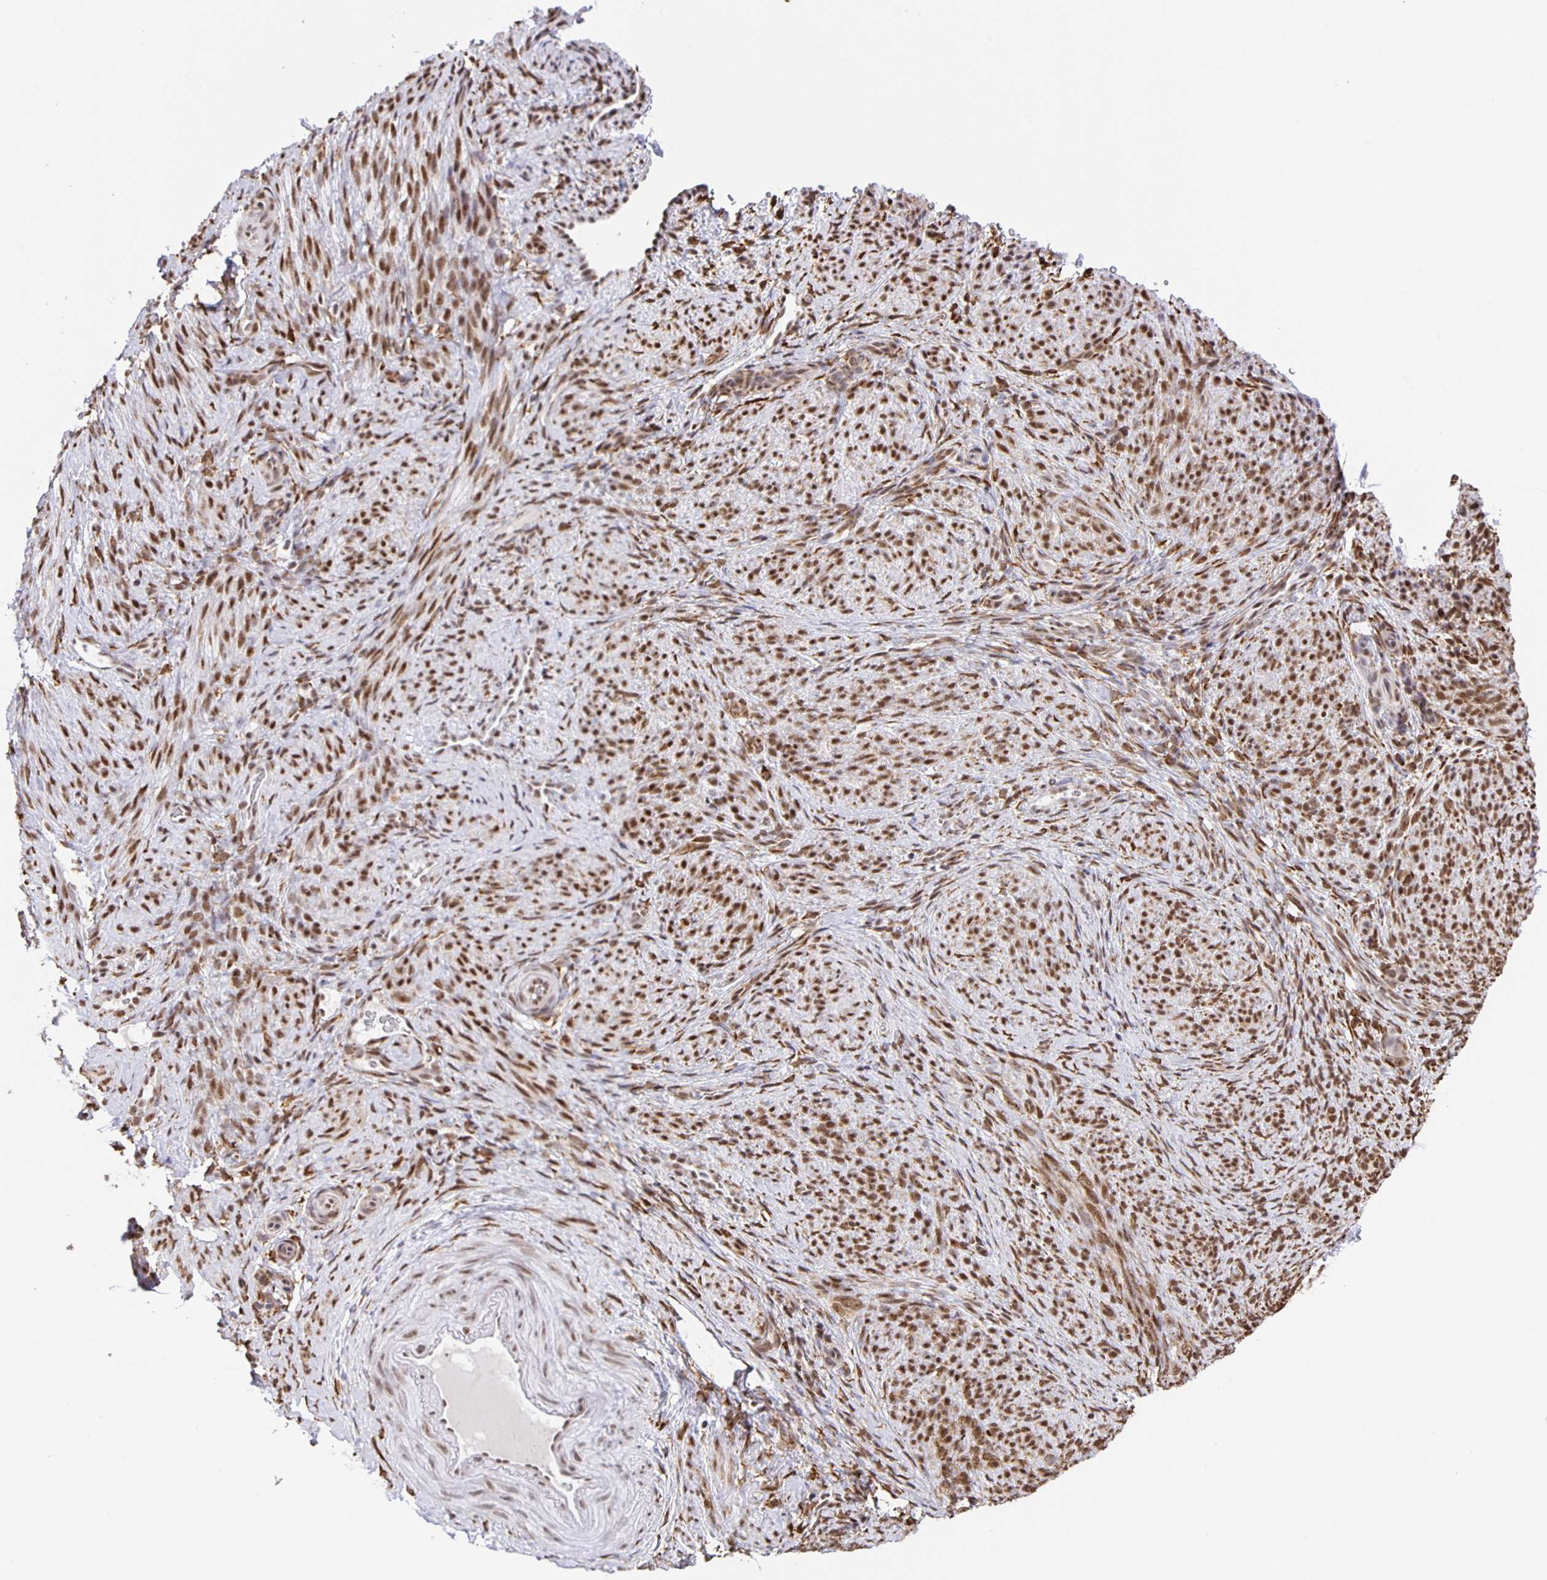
{"staining": {"intensity": "moderate", "quantity": "25%-75%", "location": "cytoplasmic/membranous,nuclear"}, "tissue": "endometrium", "cell_type": "Cells in endometrial stroma", "image_type": "normal", "snomed": [{"axis": "morphology", "description": "Normal tissue, NOS"}, {"axis": "topography", "description": "Endometrium"}], "caption": "Brown immunohistochemical staining in unremarkable endometrium exhibits moderate cytoplasmic/membranous,nuclear positivity in approximately 25%-75% of cells in endometrial stroma. (DAB (3,3'-diaminobenzidine) IHC with brightfield microscopy, high magnification).", "gene": "ZRANB2", "patient": {"sex": "female", "age": 34}}